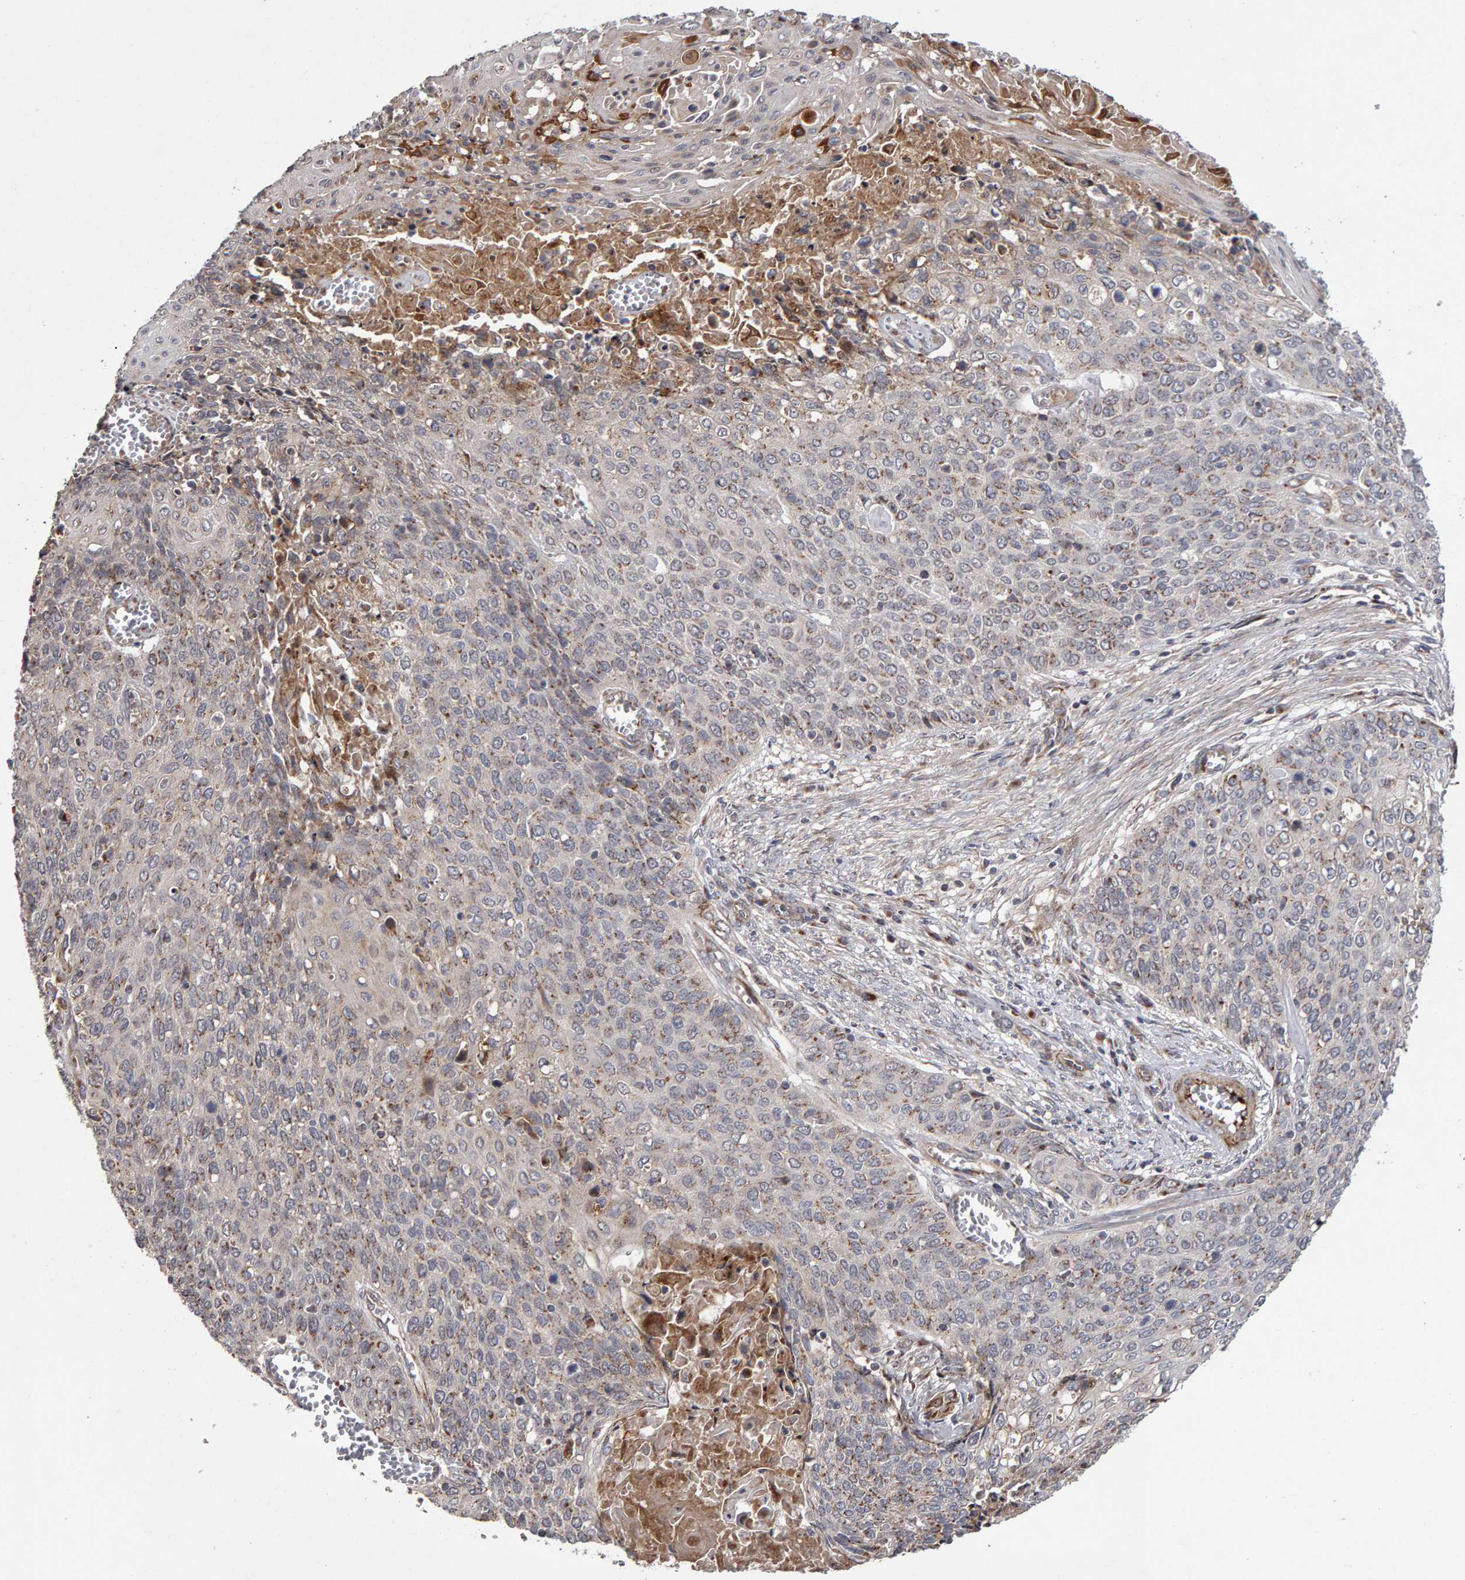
{"staining": {"intensity": "weak", "quantity": "25%-75%", "location": "cytoplasmic/membranous"}, "tissue": "cervical cancer", "cell_type": "Tumor cells", "image_type": "cancer", "snomed": [{"axis": "morphology", "description": "Squamous cell carcinoma, NOS"}, {"axis": "topography", "description": "Cervix"}], "caption": "Immunohistochemical staining of squamous cell carcinoma (cervical) demonstrates low levels of weak cytoplasmic/membranous positivity in about 25%-75% of tumor cells. (IHC, brightfield microscopy, high magnification).", "gene": "CANT1", "patient": {"sex": "female", "age": 39}}